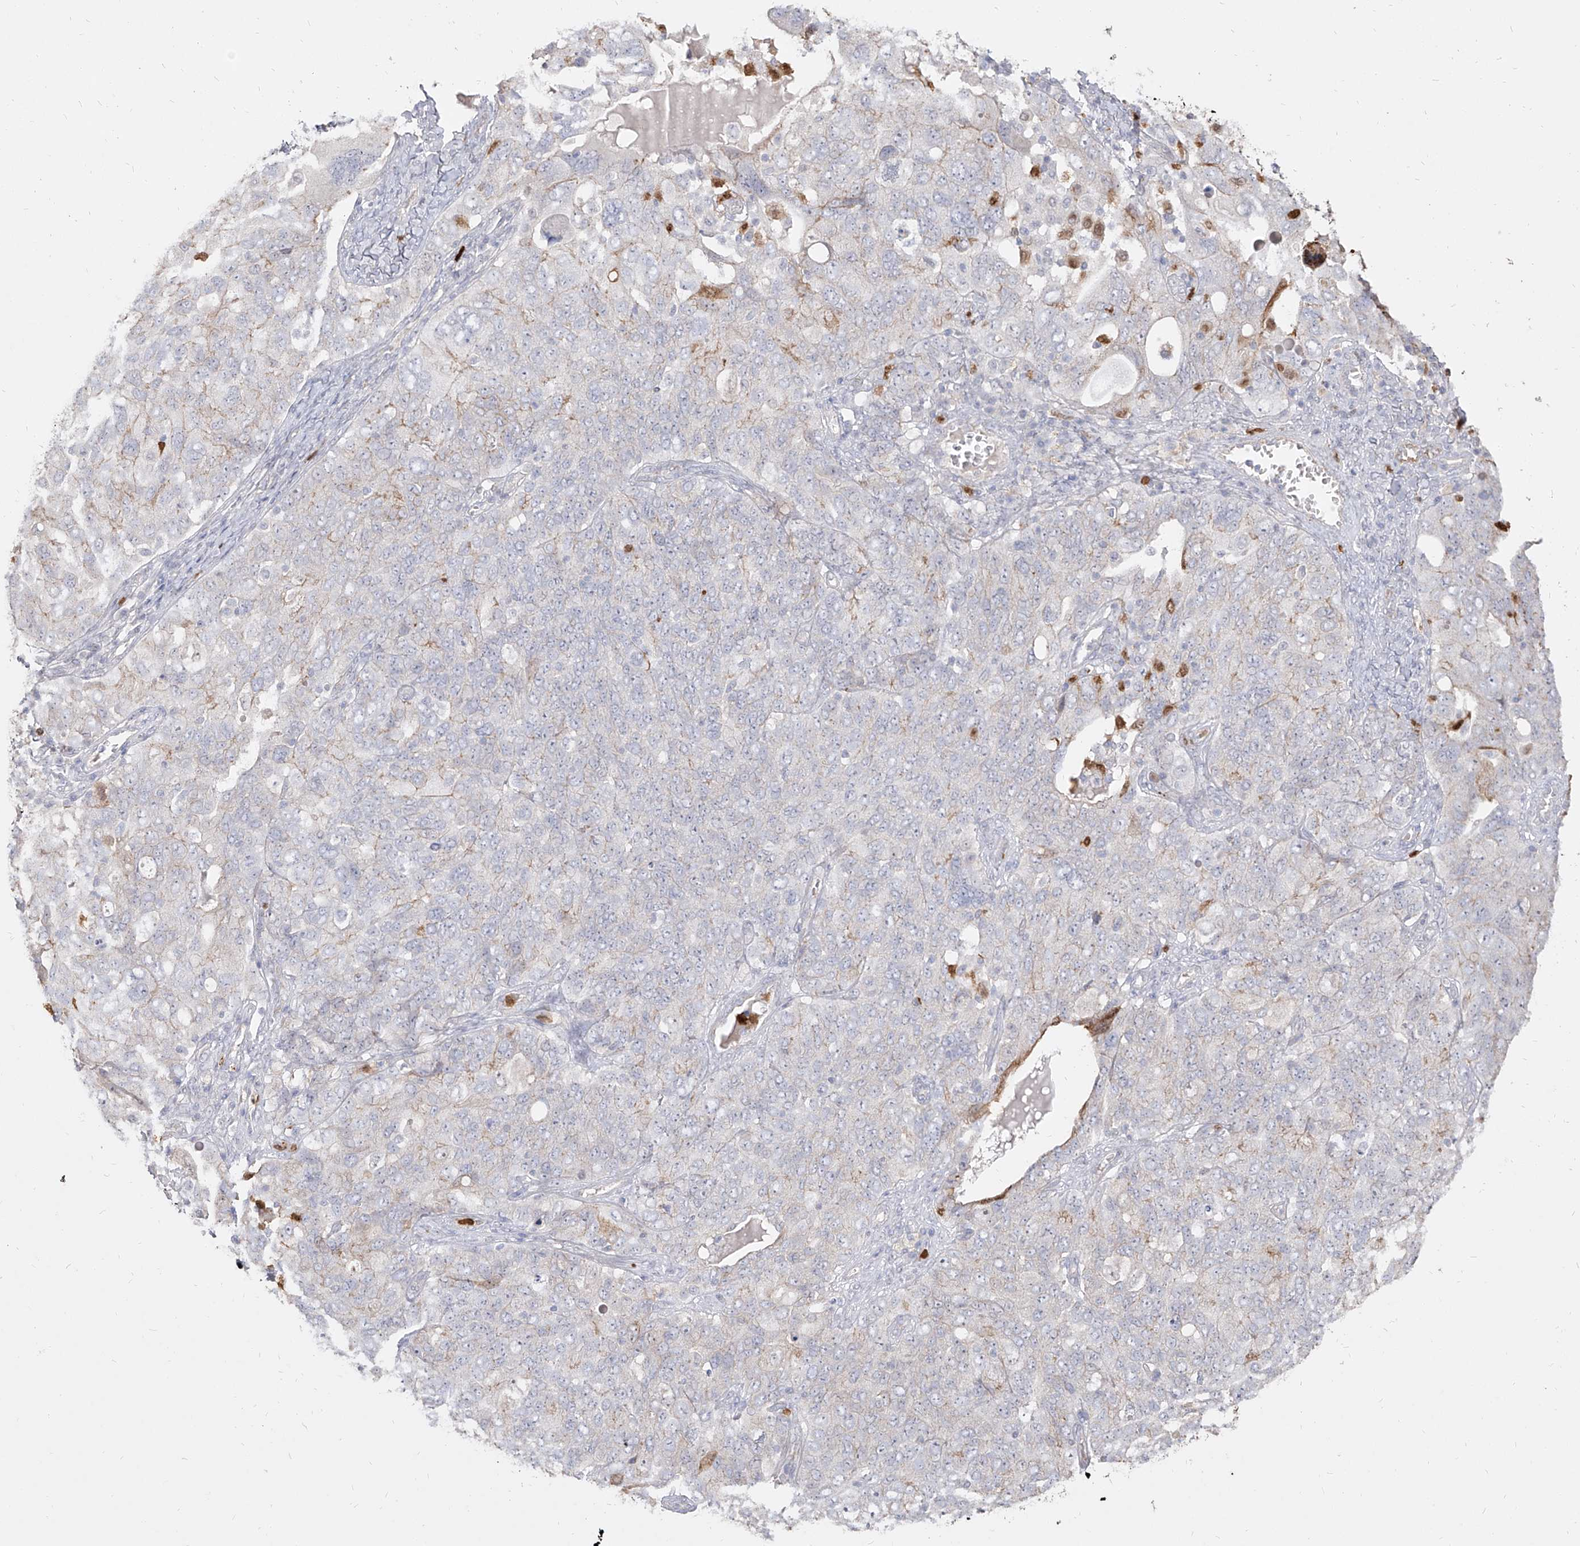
{"staining": {"intensity": "negative", "quantity": "none", "location": "none"}, "tissue": "ovarian cancer", "cell_type": "Tumor cells", "image_type": "cancer", "snomed": [{"axis": "morphology", "description": "Carcinoma, endometroid"}, {"axis": "topography", "description": "Ovary"}], "caption": "Immunohistochemistry image of neoplastic tissue: ovarian cancer stained with DAB (3,3'-diaminobenzidine) demonstrates no significant protein expression in tumor cells.", "gene": "ZNF227", "patient": {"sex": "female", "age": 62}}